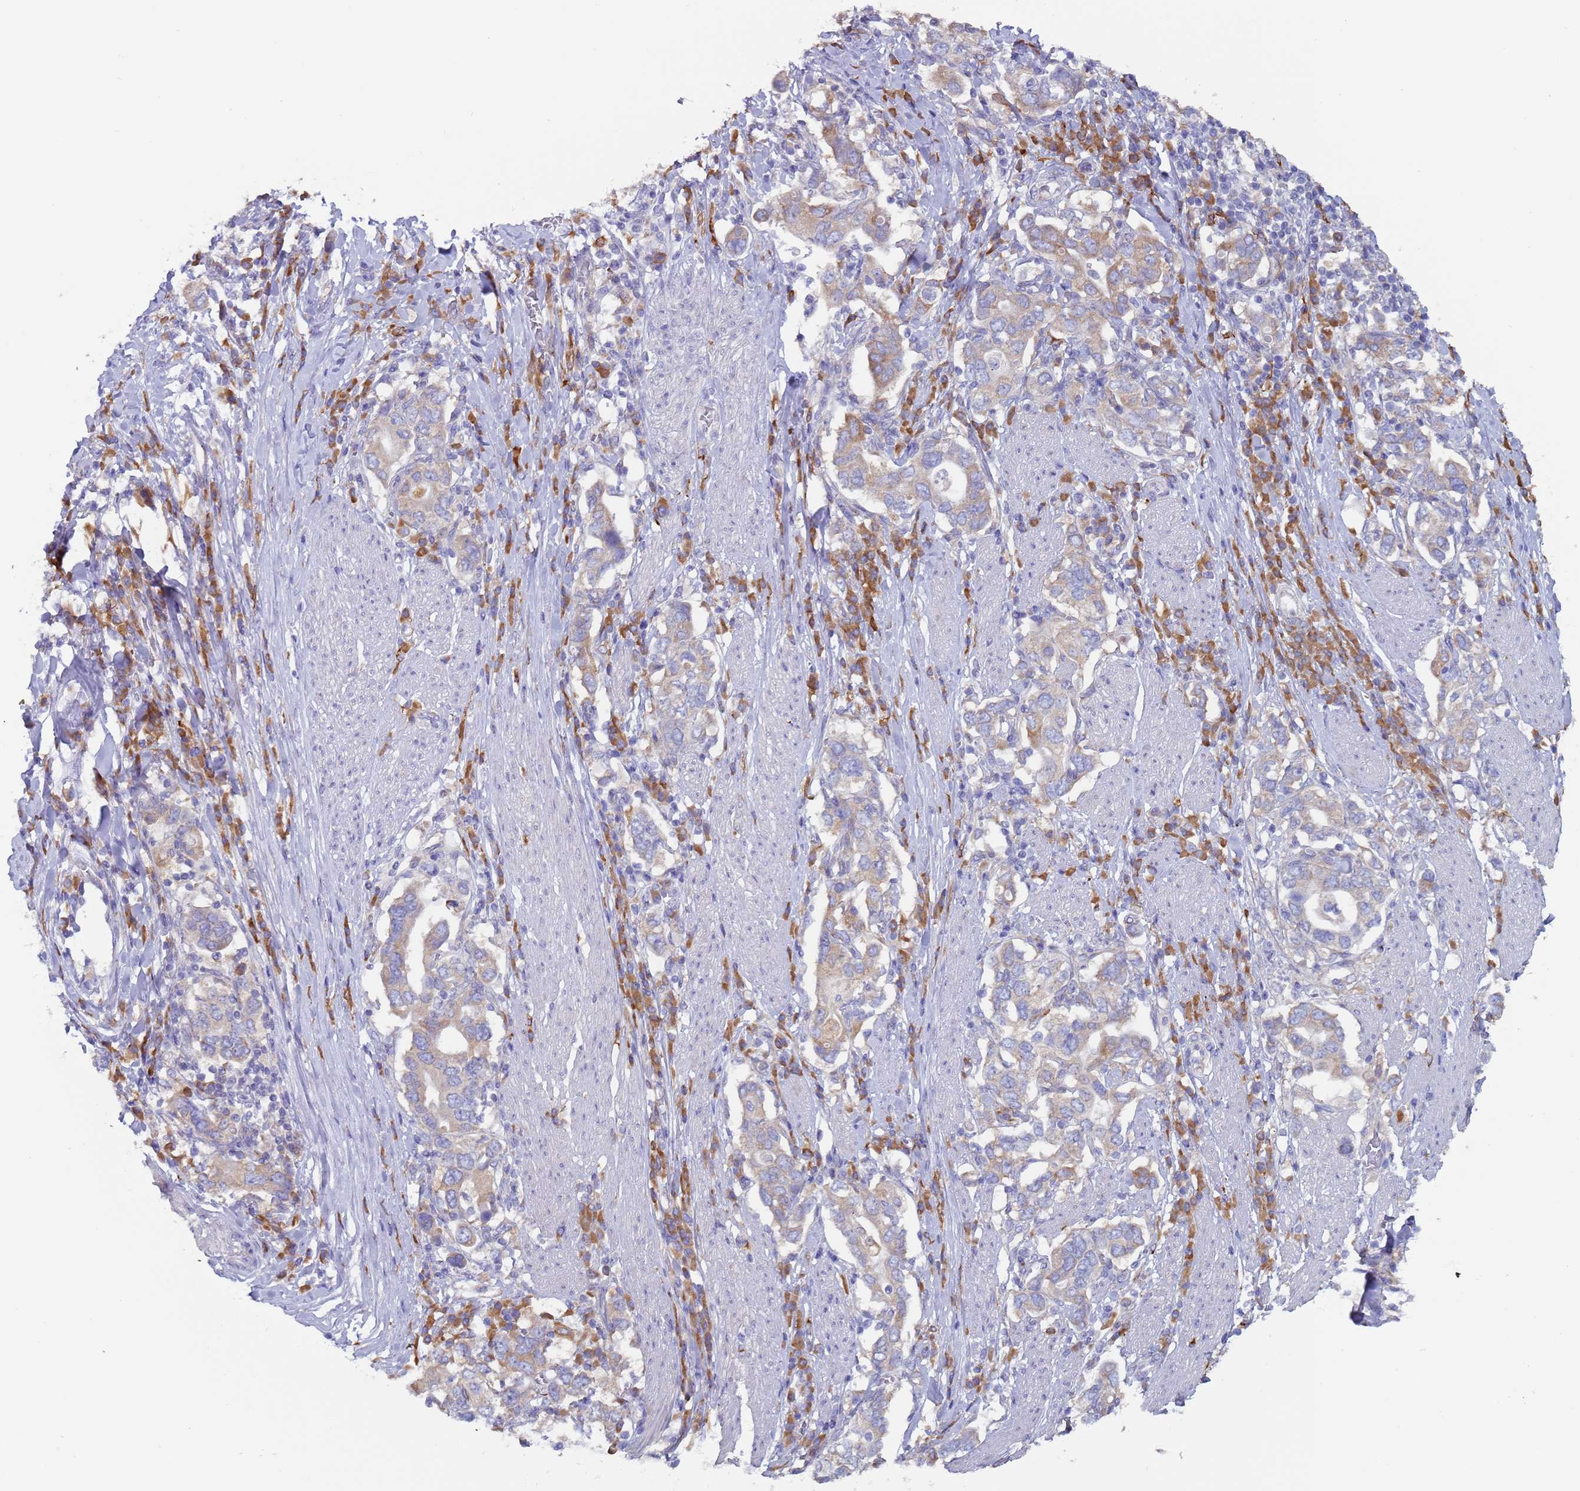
{"staining": {"intensity": "weak", "quantity": "<25%", "location": "cytoplasmic/membranous"}, "tissue": "stomach cancer", "cell_type": "Tumor cells", "image_type": "cancer", "snomed": [{"axis": "morphology", "description": "Adenocarcinoma, NOS"}, {"axis": "topography", "description": "Stomach, upper"}, {"axis": "topography", "description": "Stomach"}], "caption": "Immunohistochemical staining of stomach cancer shows no significant positivity in tumor cells.", "gene": "ZNF844", "patient": {"sex": "male", "age": 62}}